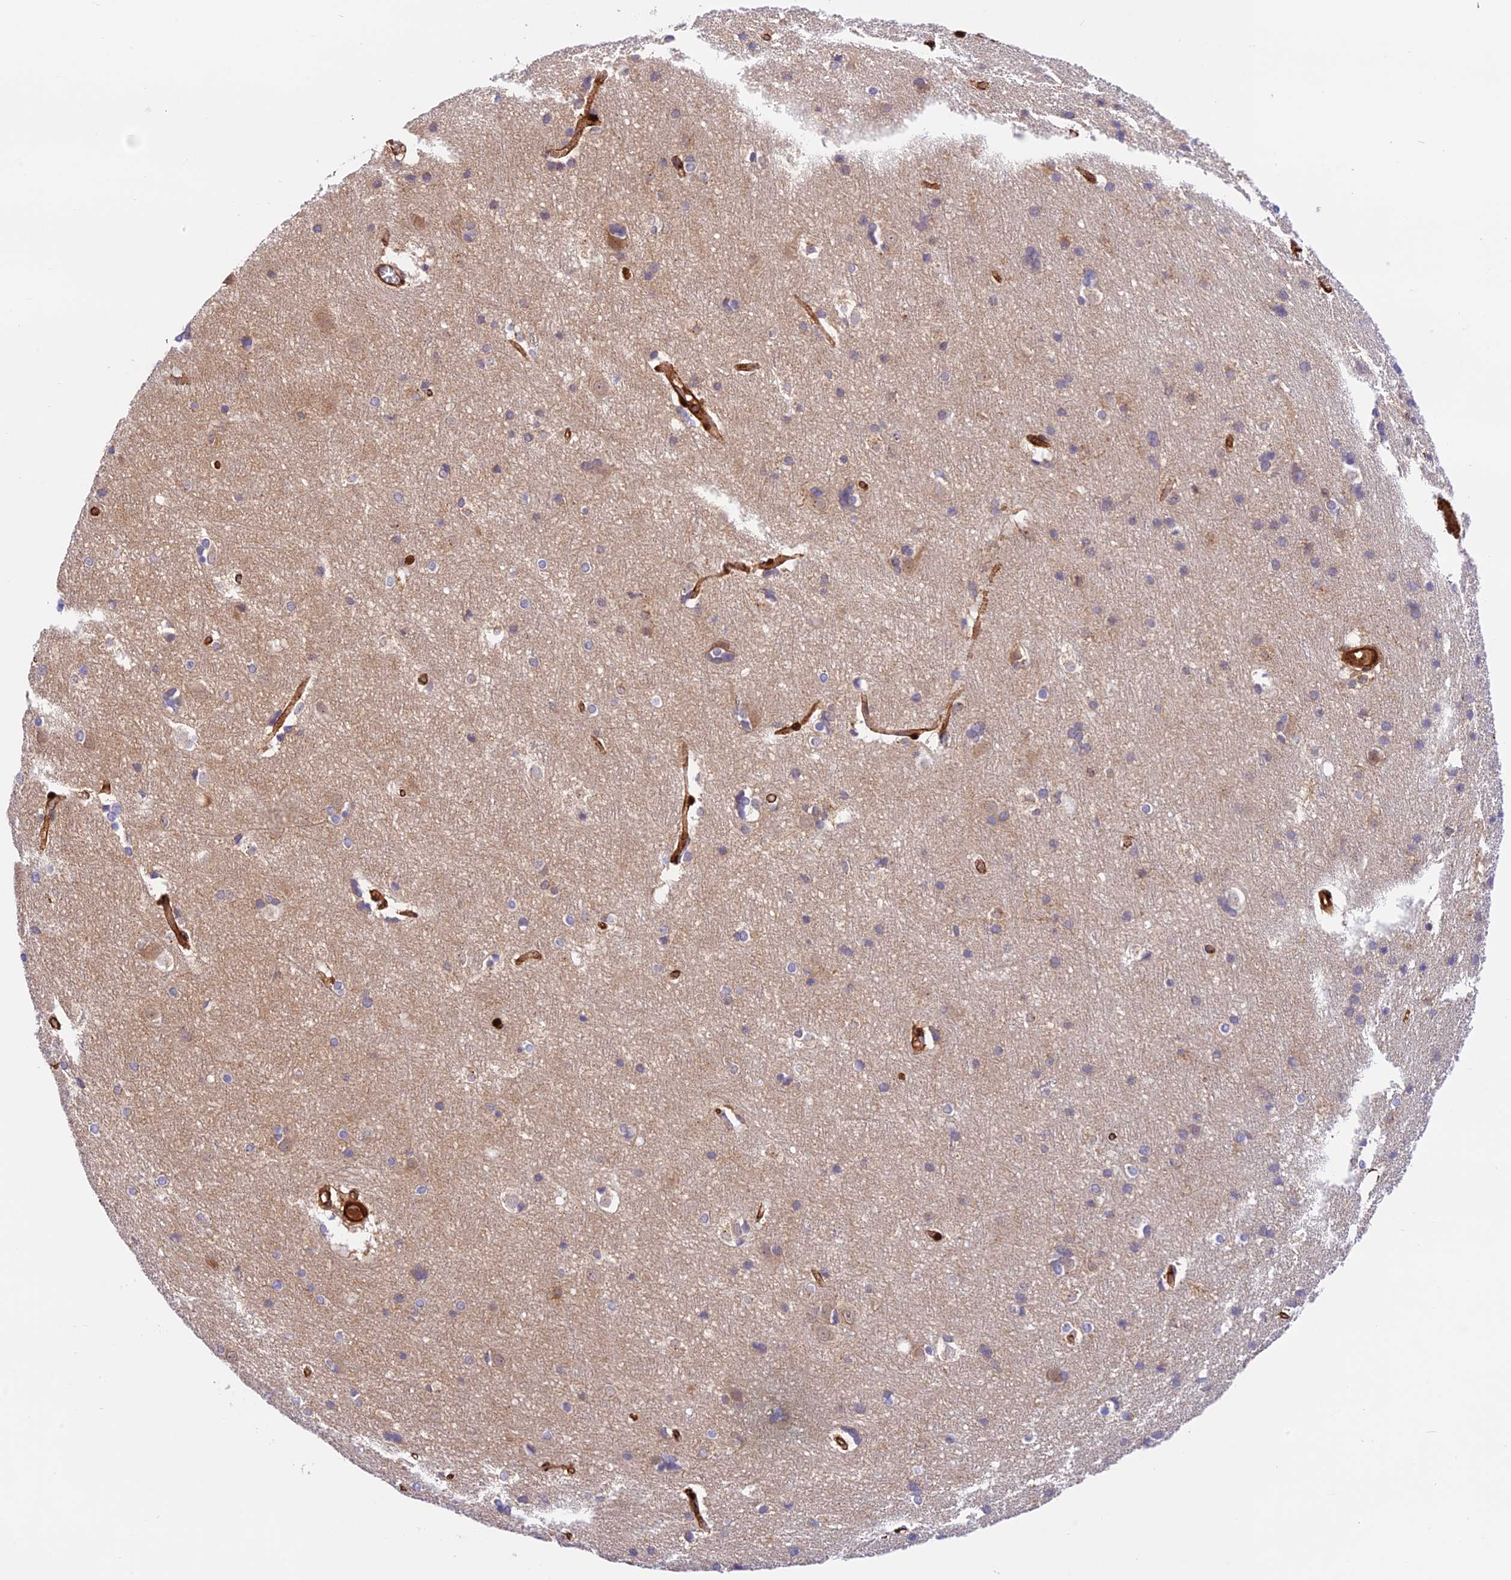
{"staining": {"intensity": "strong", "quantity": ">75%", "location": "cytoplasmic/membranous"}, "tissue": "cerebral cortex", "cell_type": "Endothelial cells", "image_type": "normal", "snomed": [{"axis": "morphology", "description": "Normal tissue, NOS"}, {"axis": "topography", "description": "Cerebral cortex"}], "caption": "Immunohistochemistry (IHC) histopathology image of normal cerebral cortex stained for a protein (brown), which exhibits high levels of strong cytoplasmic/membranous positivity in approximately >75% of endothelial cells.", "gene": "EVI5L", "patient": {"sex": "male", "age": 54}}